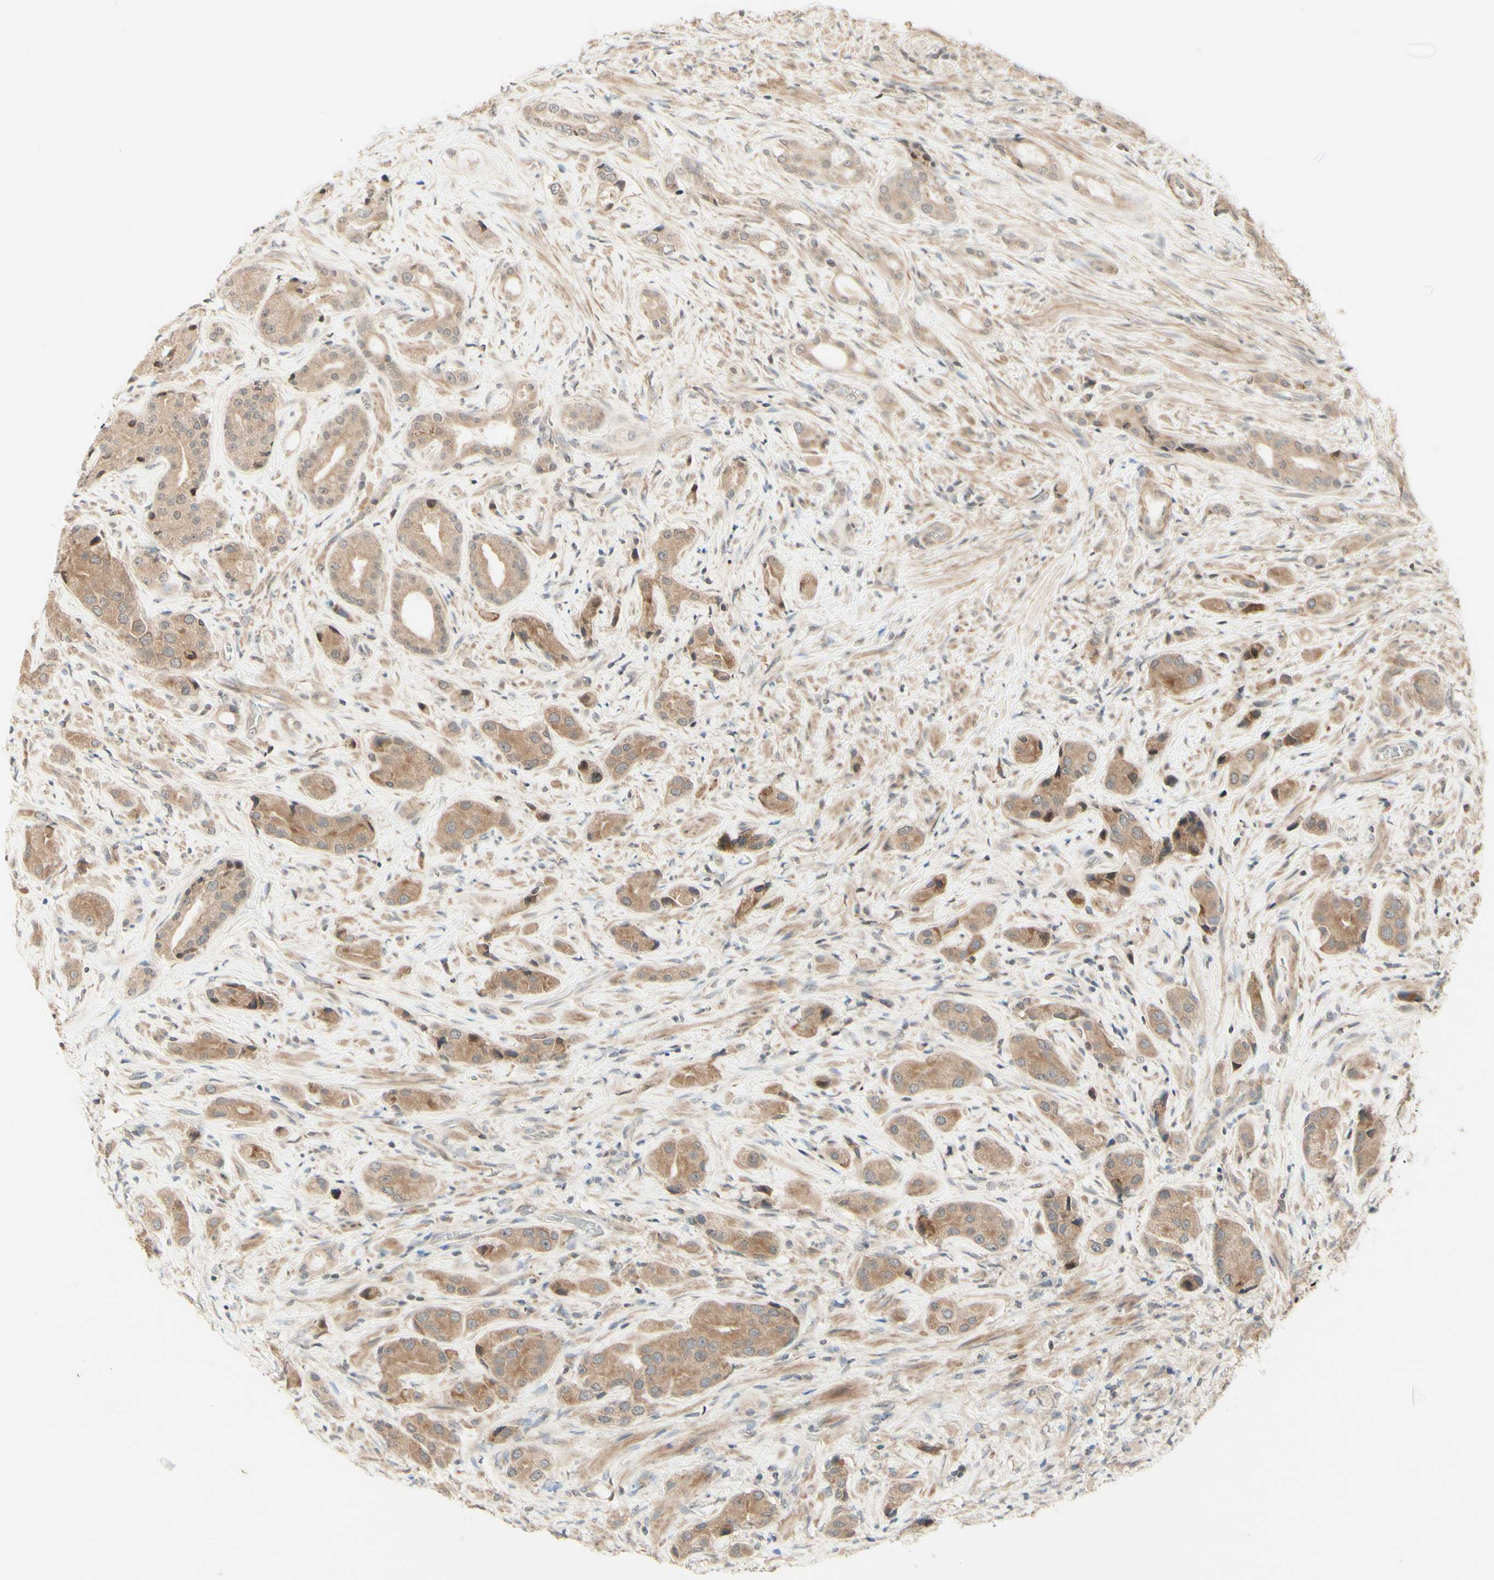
{"staining": {"intensity": "weak", "quantity": ">75%", "location": "cytoplasmic/membranous"}, "tissue": "prostate cancer", "cell_type": "Tumor cells", "image_type": "cancer", "snomed": [{"axis": "morphology", "description": "Adenocarcinoma, High grade"}, {"axis": "topography", "description": "Prostate"}], "caption": "Prostate high-grade adenocarcinoma tissue exhibits weak cytoplasmic/membranous positivity in approximately >75% of tumor cells, visualized by immunohistochemistry.", "gene": "ZW10", "patient": {"sex": "male", "age": 71}}